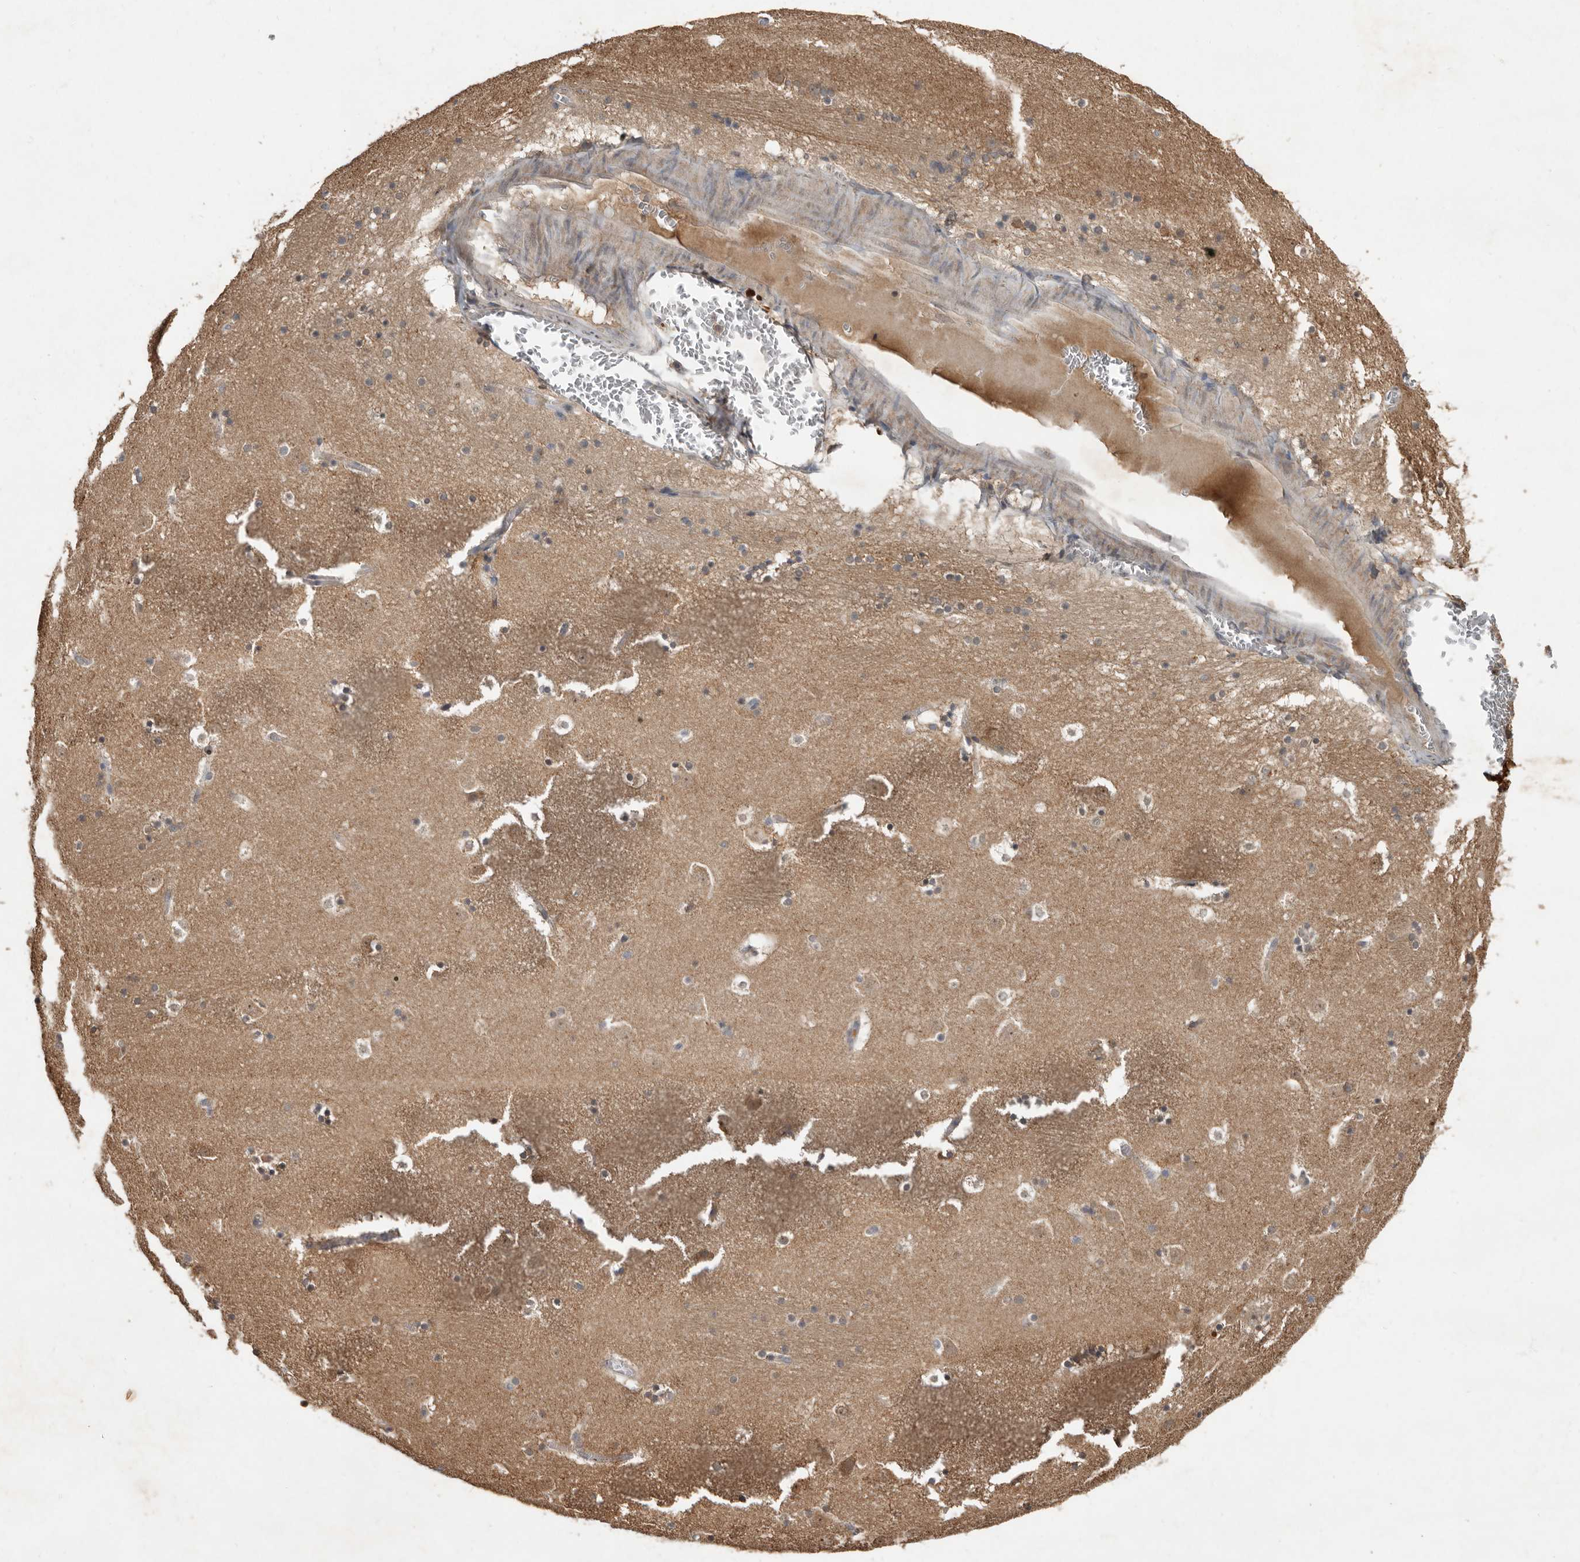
{"staining": {"intensity": "weak", "quantity": ">75%", "location": "cytoplasmic/membranous"}, "tissue": "caudate", "cell_type": "Glial cells", "image_type": "normal", "snomed": [{"axis": "morphology", "description": "Normal tissue, NOS"}, {"axis": "topography", "description": "Lateral ventricle wall"}], "caption": "DAB immunohistochemical staining of benign human caudate reveals weak cytoplasmic/membranous protein staining in approximately >75% of glial cells. The staining was performed using DAB to visualize the protein expression in brown, while the nuclei were stained in blue with hematoxylin (Magnification: 20x).", "gene": "KIF26B", "patient": {"sex": "male", "age": 45}}